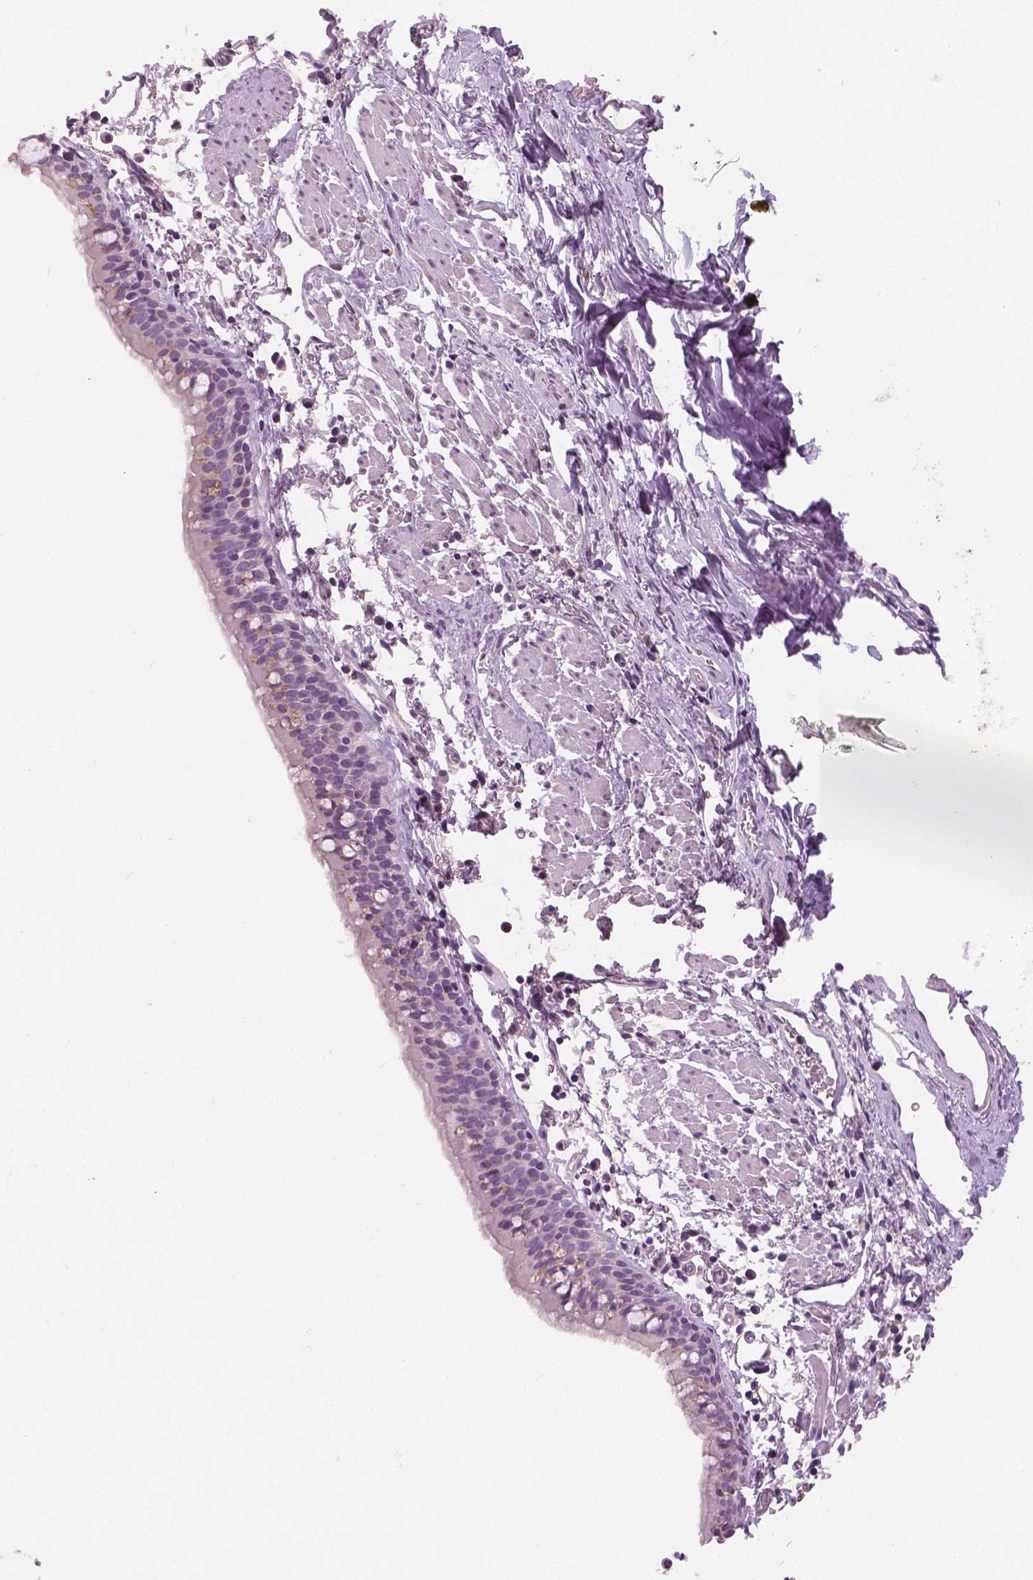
{"staining": {"intensity": "moderate", "quantity": "25%-75%", "location": "cytoplasmic/membranous"}, "tissue": "bronchus", "cell_type": "Respiratory epithelial cells", "image_type": "normal", "snomed": [{"axis": "morphology", "description": "Normal tissue, NOS"}, {"axis": "morphology", "description": "Adenocarcinoma, NOS"}, {"axis": "topography", "description": "Bronchus"}], "caption": "This is a micrograph of immunohistochemistry (IHC) staining of unremarkable bronchus, which shows moderate expression in the cytoplasmic/membranous of respiratory epithelial cells.", "gene": "GRIN2A", "patient": {"sex": "male", "age": 68}}